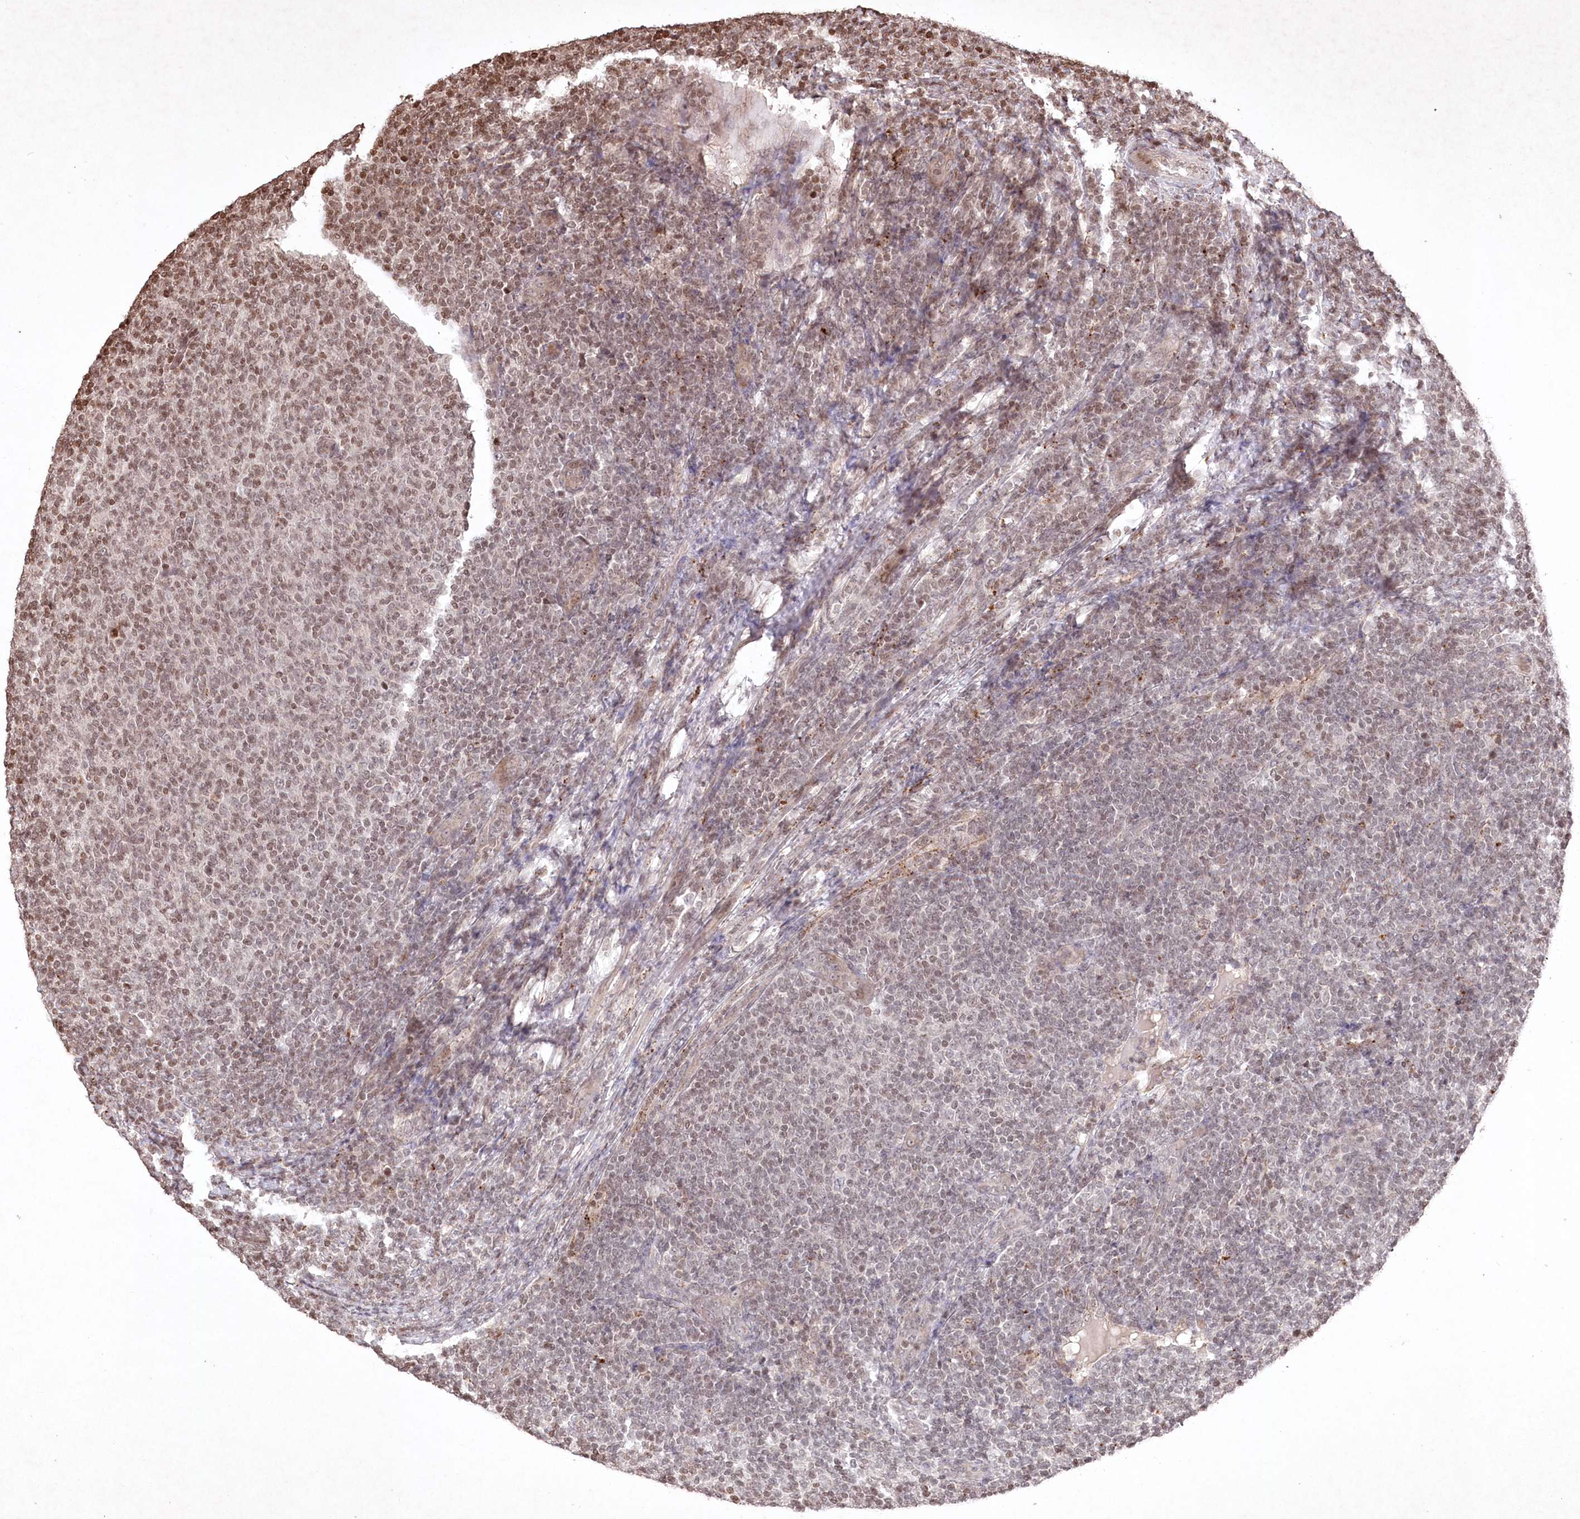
{"staining": {"intensity": "moderate", "quantity": "25%-75%", "location": "nuclear"}, "tissue": "lymphoma", "cell_type": "Tumor cells", "image_type": "cancer", "snomed": [{"axis": "morphology", "description": "Malignant lymphoma, non-Hodgkin's type, Low grade"}, {"axis": "topography", "description": "Lymph node"}], "caption": "A histopathology image of human lymphoma stained for a protein exhibits moderate nuclear brown staining in tumor cells. (DAB (3,3'-diaminobenzidine) IHC with brightfield microscopy, high magnification).", "gene": "CCSER2", "patient": {"sex": "male", "age": 66}}